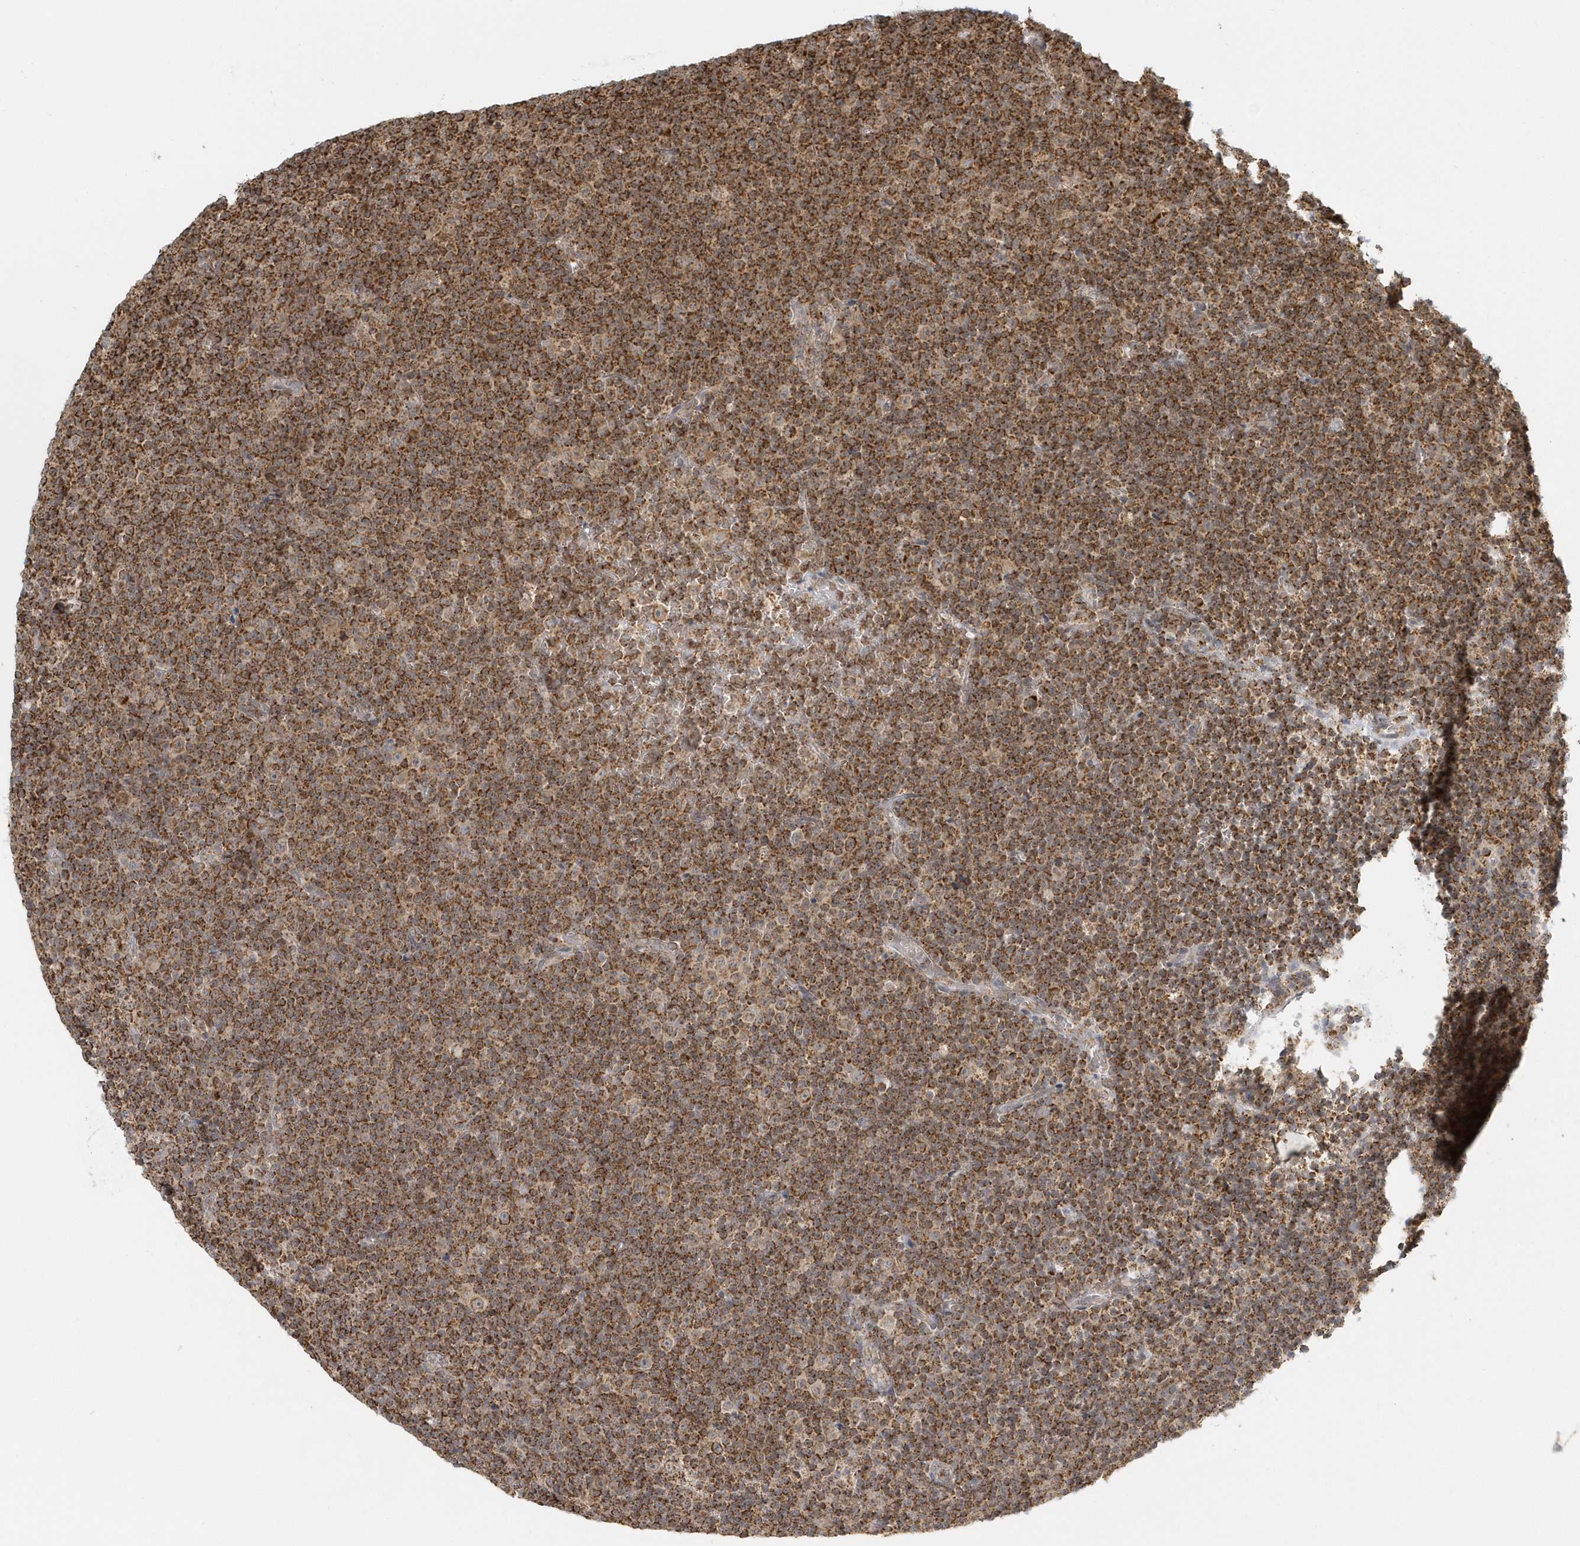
{"staining": {"intensity": "strong", "quantity": ">75%", "location": "cytoplasmic/membranous"}, "tissue": "lymphoma", "cell_type": "Tumor cells", "image_type": "cancer", "snomed": [{"axis": "morphology", "description": "Malignant lymphoma, non-Hodgkin's type, Low grade"}, {"axis": "topography", "description": "Lymph node"}], "caption": "A photomicrograph of malignant lymphoma, non-Hodgkin's type (low-grade) stained for a protein demonstrates strong cytoplasmic/membranous brown staining in tumor cells.", "gene": "PSMD6", "patient": {"sex": "female", "age": 67}}